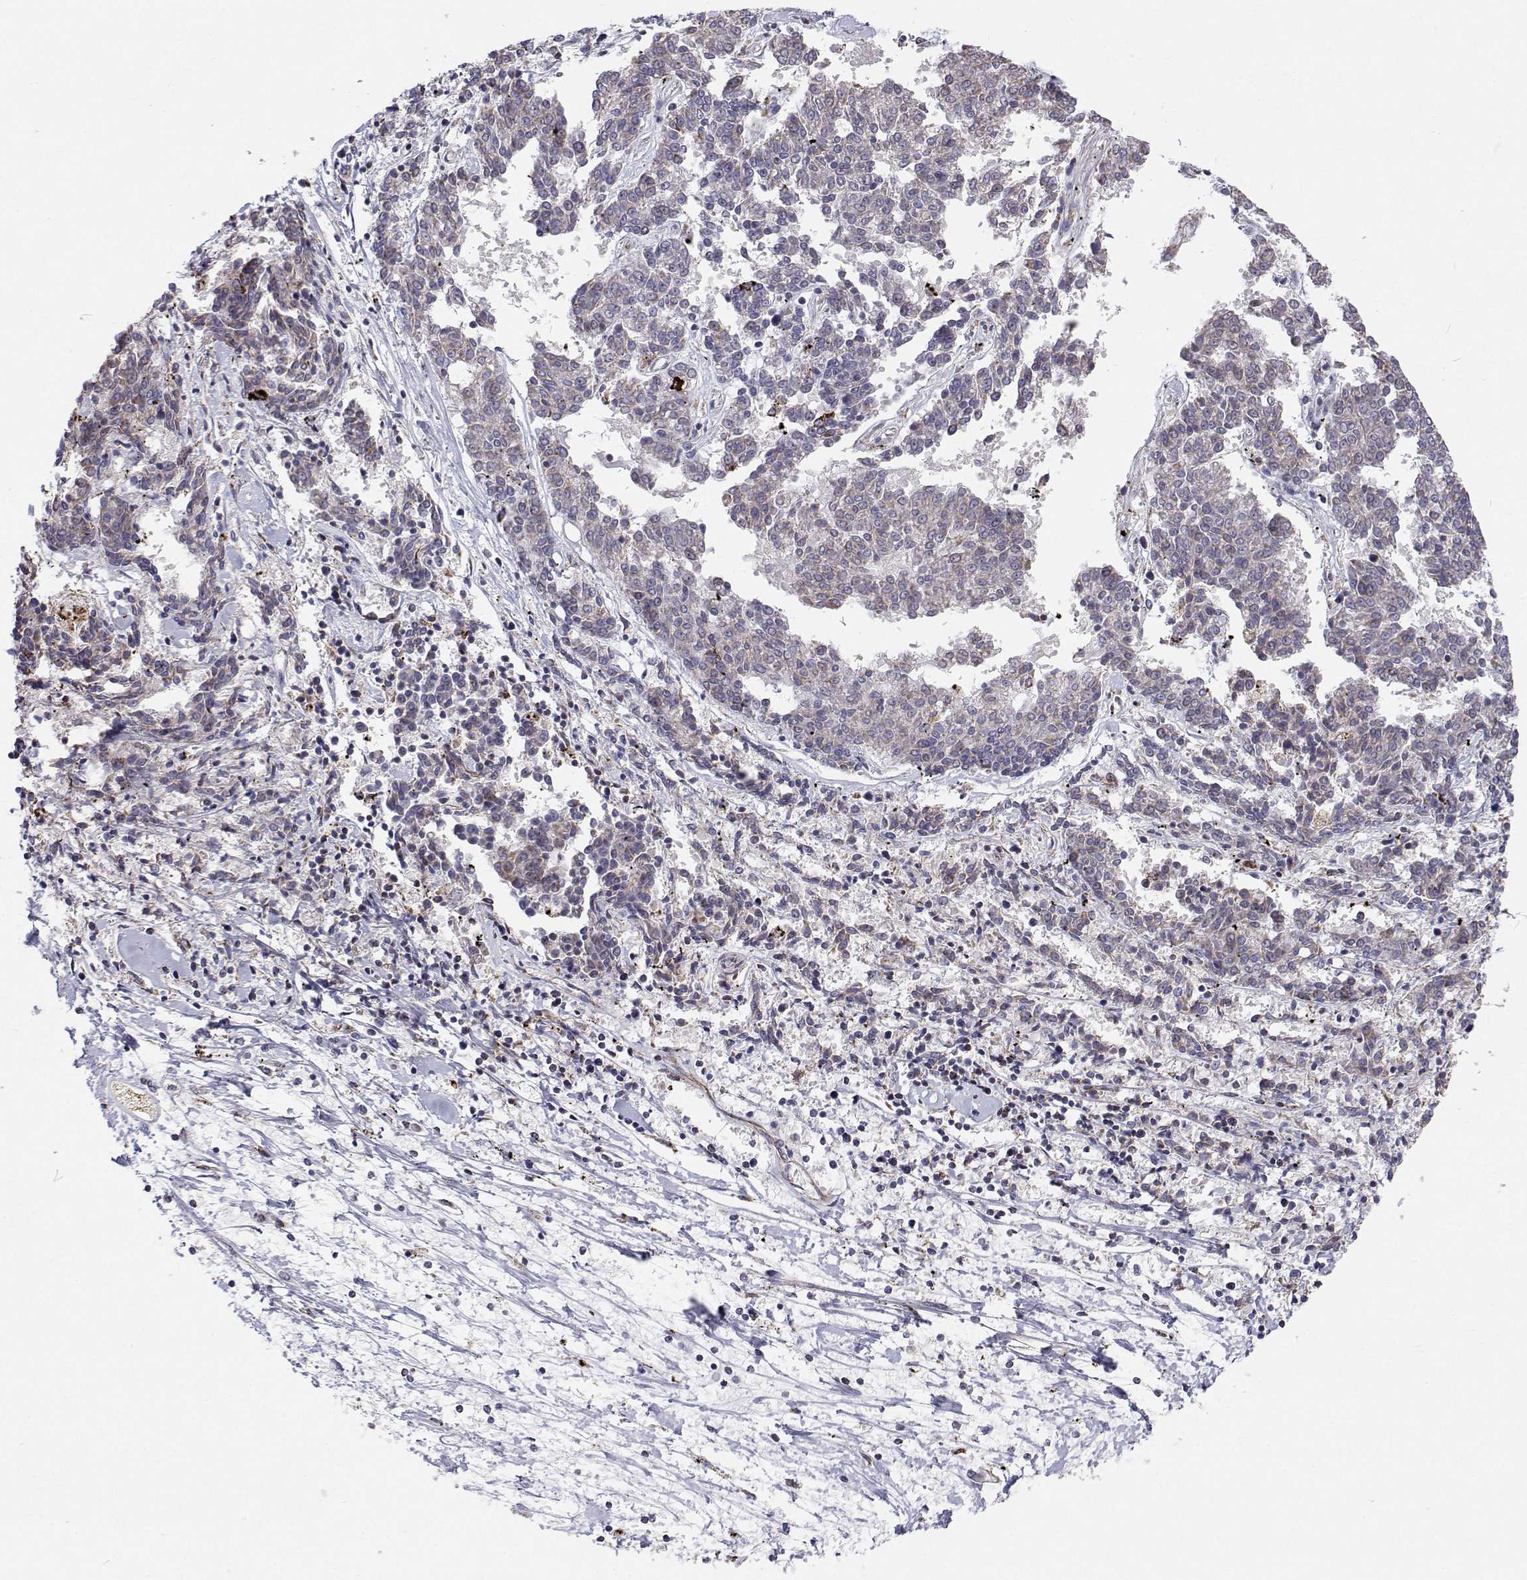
{"staining": {"intensity": "weak", "quantity": "<25%", "location": "cytoplasmic/membranous"}, "tissue": "melanoma", "cell_type": "Tumor cells", "image_type": "cancer", "snomed": [{"axis": "morphology", "description": "Malignant melanoma, NOS"}, {"axis": "topography", "description": "Skin"}], "caption": "DAB (3,3'-diaminobenzidine) immunohistochemical staining of malignant melanoma reveals no significant positivity in tumor cells. (Immunohistochemistry, brightfield microscopy, high magnification).", "gene": "SPICE1", "patient": {"sex": "female", "age": 72}}